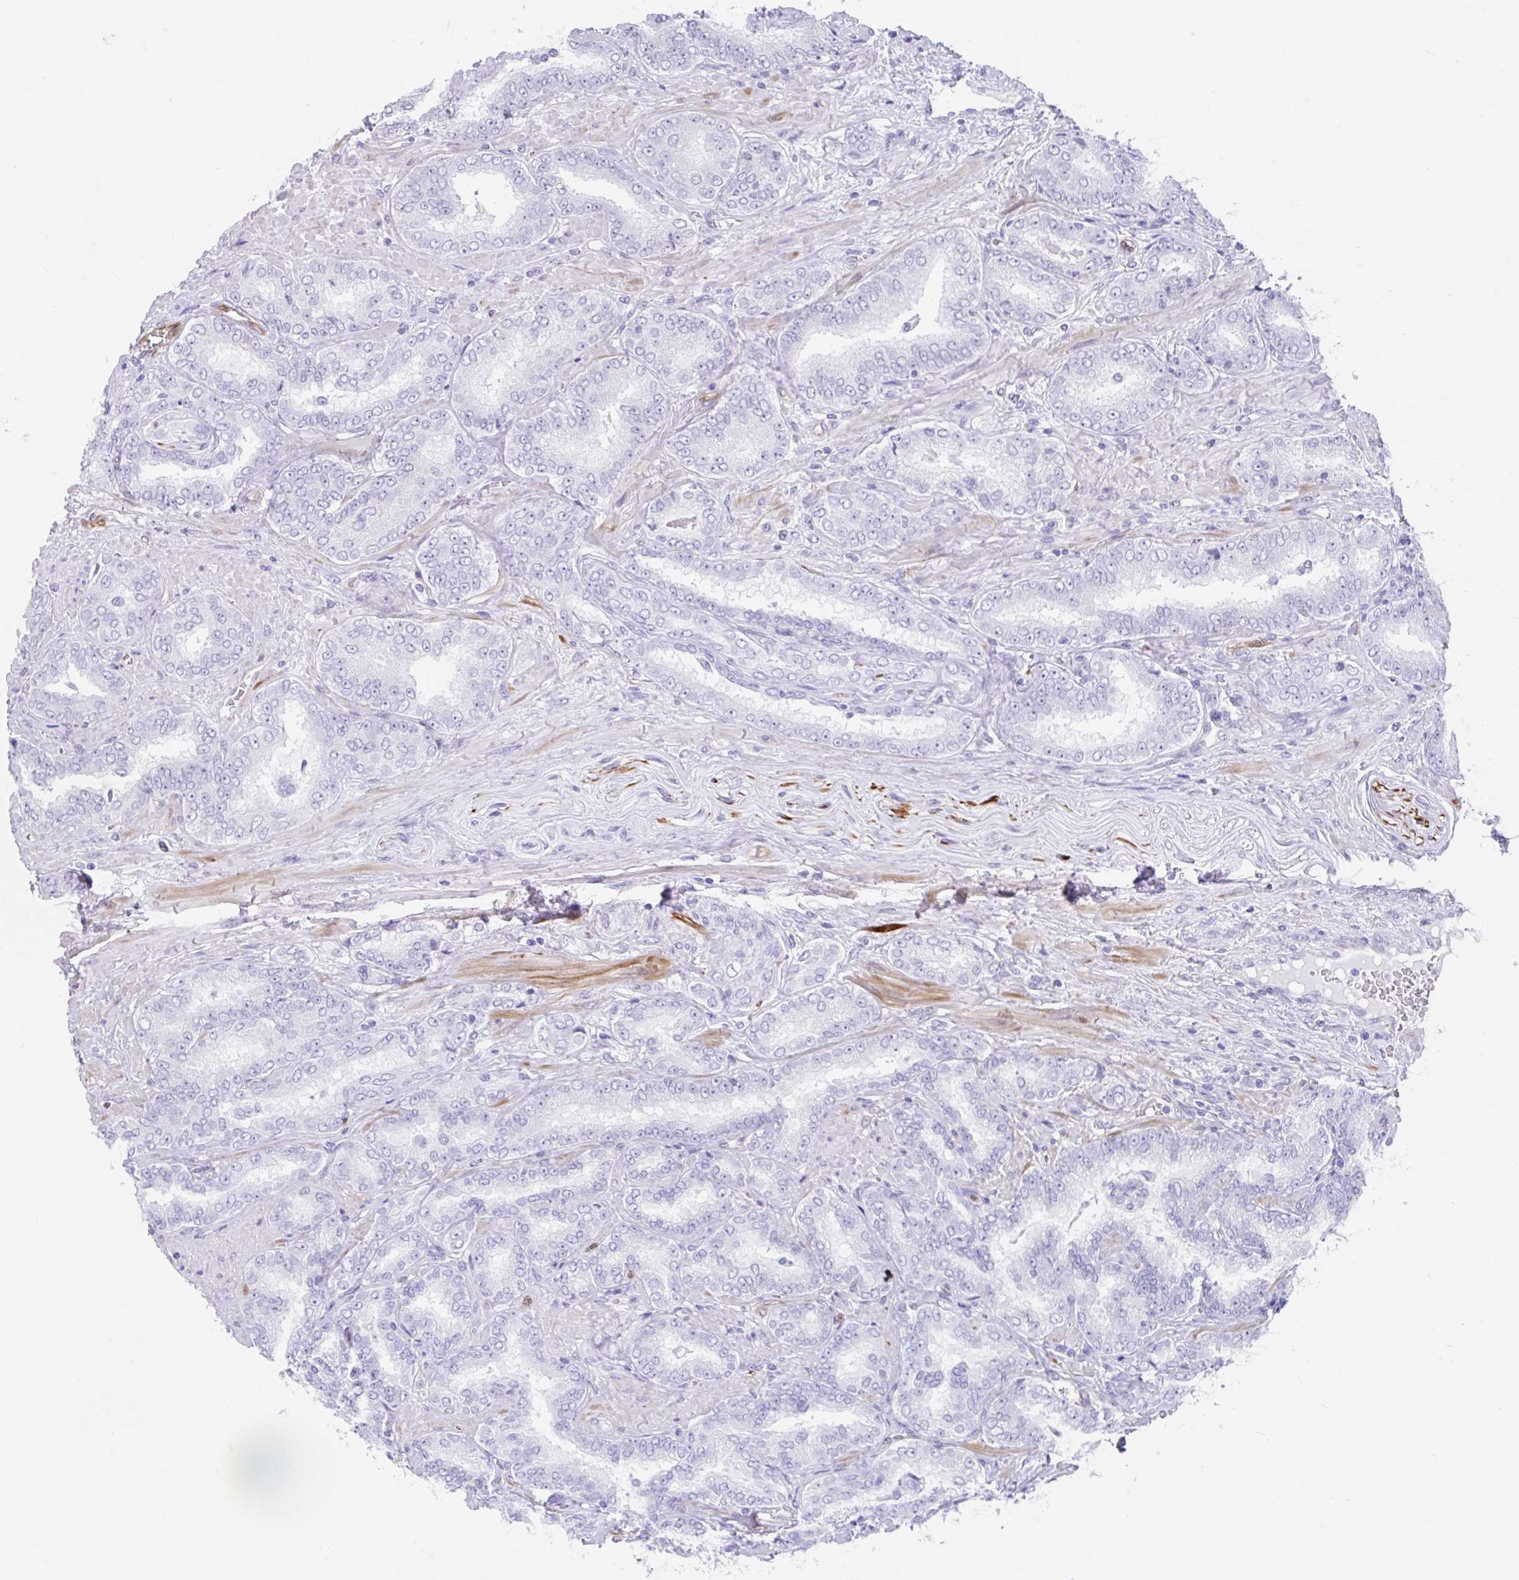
{"staining": {"intensity": "negative", "quantity": "none", "location": "none"}, "tissue": "prostate cancer", "cell_type": "Tumor cells", "image_type": "cancer", "snomed": [{"axis": "morphology", "description": "Adenocarcinoma, High grade"}, {"axis": "topography", "description": "Prostate"}], "caption": "Immunohistochemistry (IHC) of prostate high-grade adenocarcinoma exhibits no positivity in tumor cells. (Brightfield microscopy of DAB (3,3'-diaminobenzidine) immunohistochemistry at high magnification).", "gene": "FAM107A", "patient": {"sex": "male", "age": 72}}